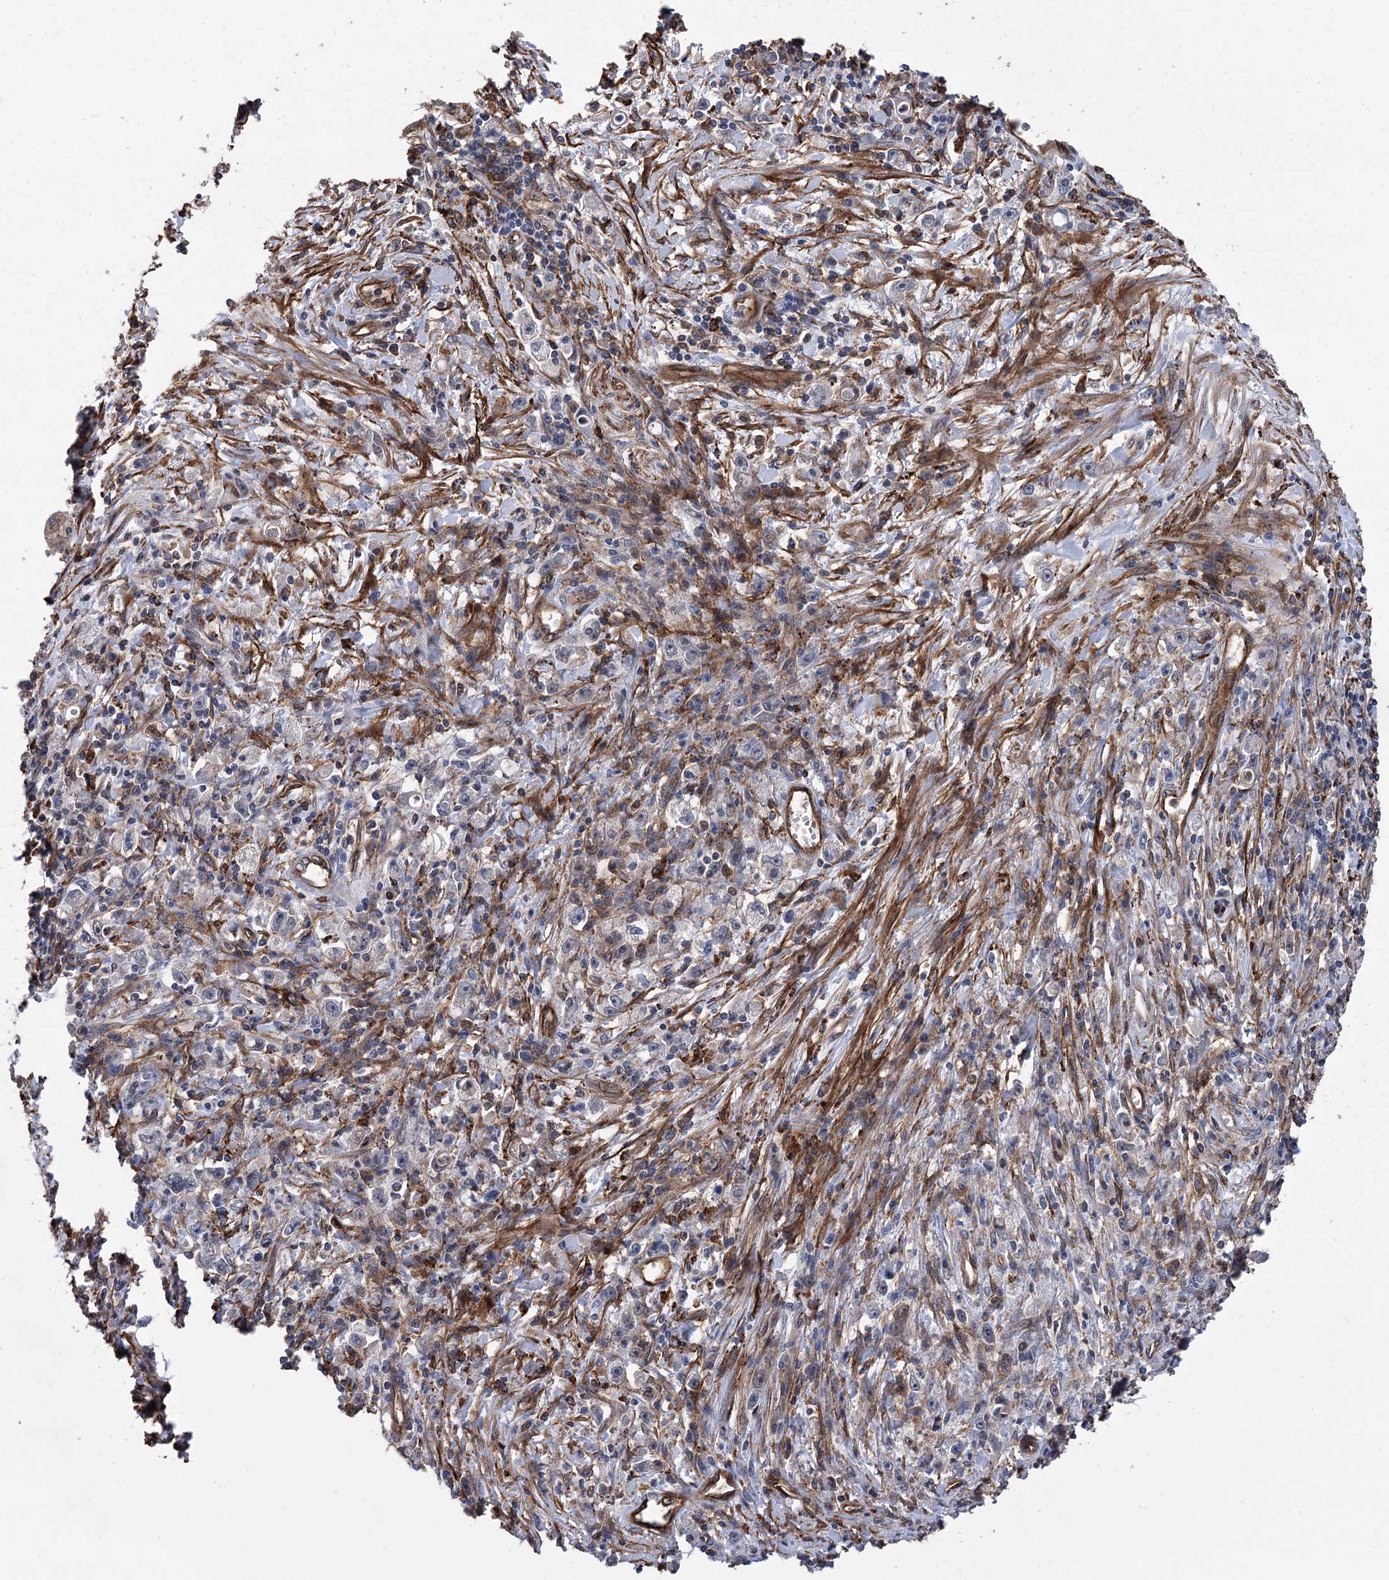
{"staining": {"intensity": "negative", "quantity": "none", "location": "none"}, "tissue": "stomach cancer", "cell_type": "Tumor cells", "image_type": "cancer", "snomed": [{"axis": "morphology", "description": "Adenocarcinoma, NOS"}, {"axis": "topography", "description": "Stomach"}], "caption": "The IHC micrograph has no significant expression in tumor cells of stomach cancer tissue.", "gene": "DPP3", "patient": {"sex": "female", "age": 59}}